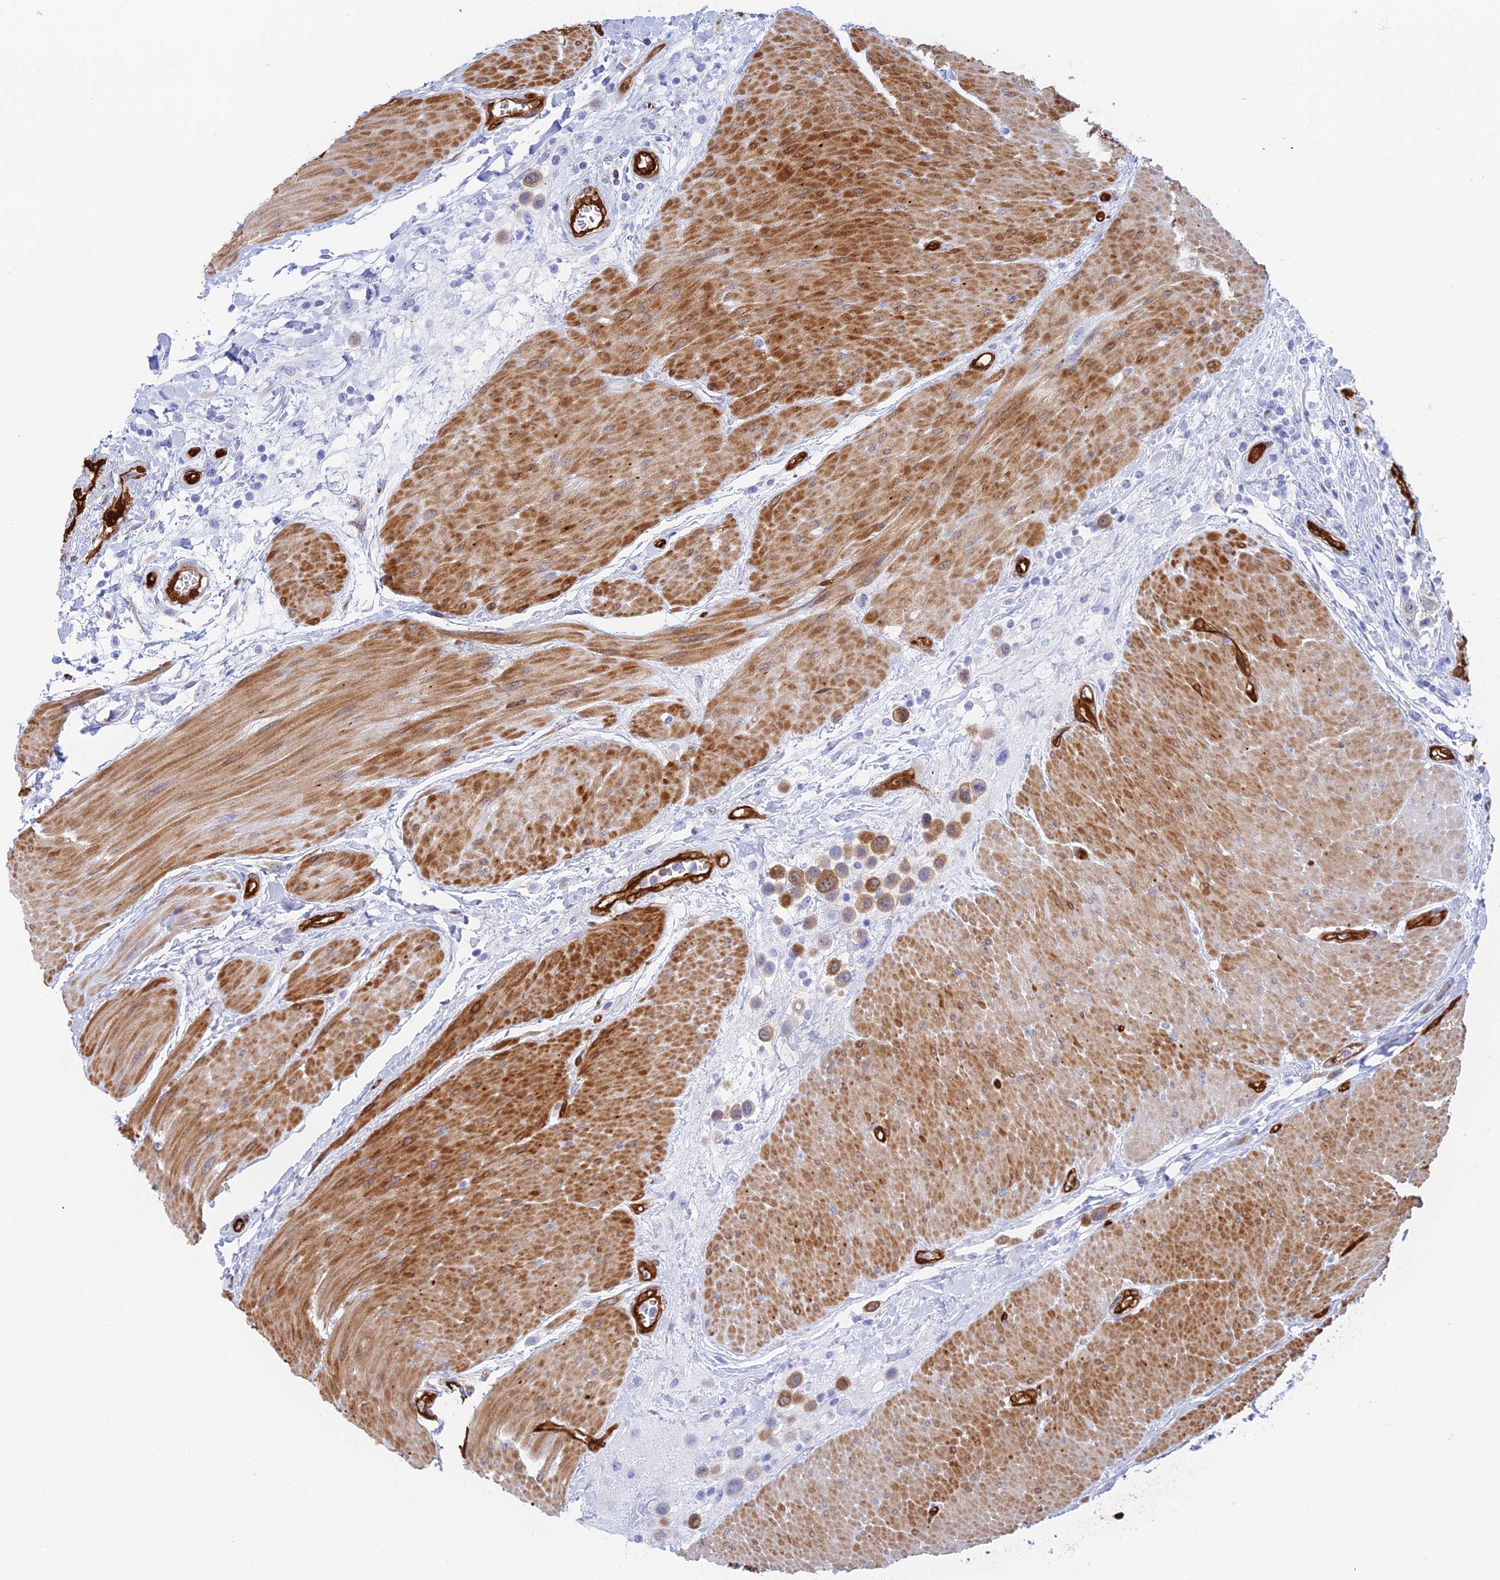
{"staining": {"intensity": "moderate", "quantity": "25%-75%", "location": "cytoplasmic/membranous"}, "tissue": "urothelial cancer", "cell_type": "Tumor cells", "image_type": "cancer", "snomed": [{"axis": "morphology", "description": "Urothelial carcinoma, High grade"}, {"axis": "topography", "description": "Urinary bladder"}], "caption": "Urothelial cancer tissue demonstrates moderate cytoplasmic/membranous positivity in approximately 25%-75% of tumor cells, visualized by immunohistochemistry. The protein is shown in brown color, while the nuclei are stained blue.", "gene": "CRIP2", "patient": {"sex": "male", "age": 50}}